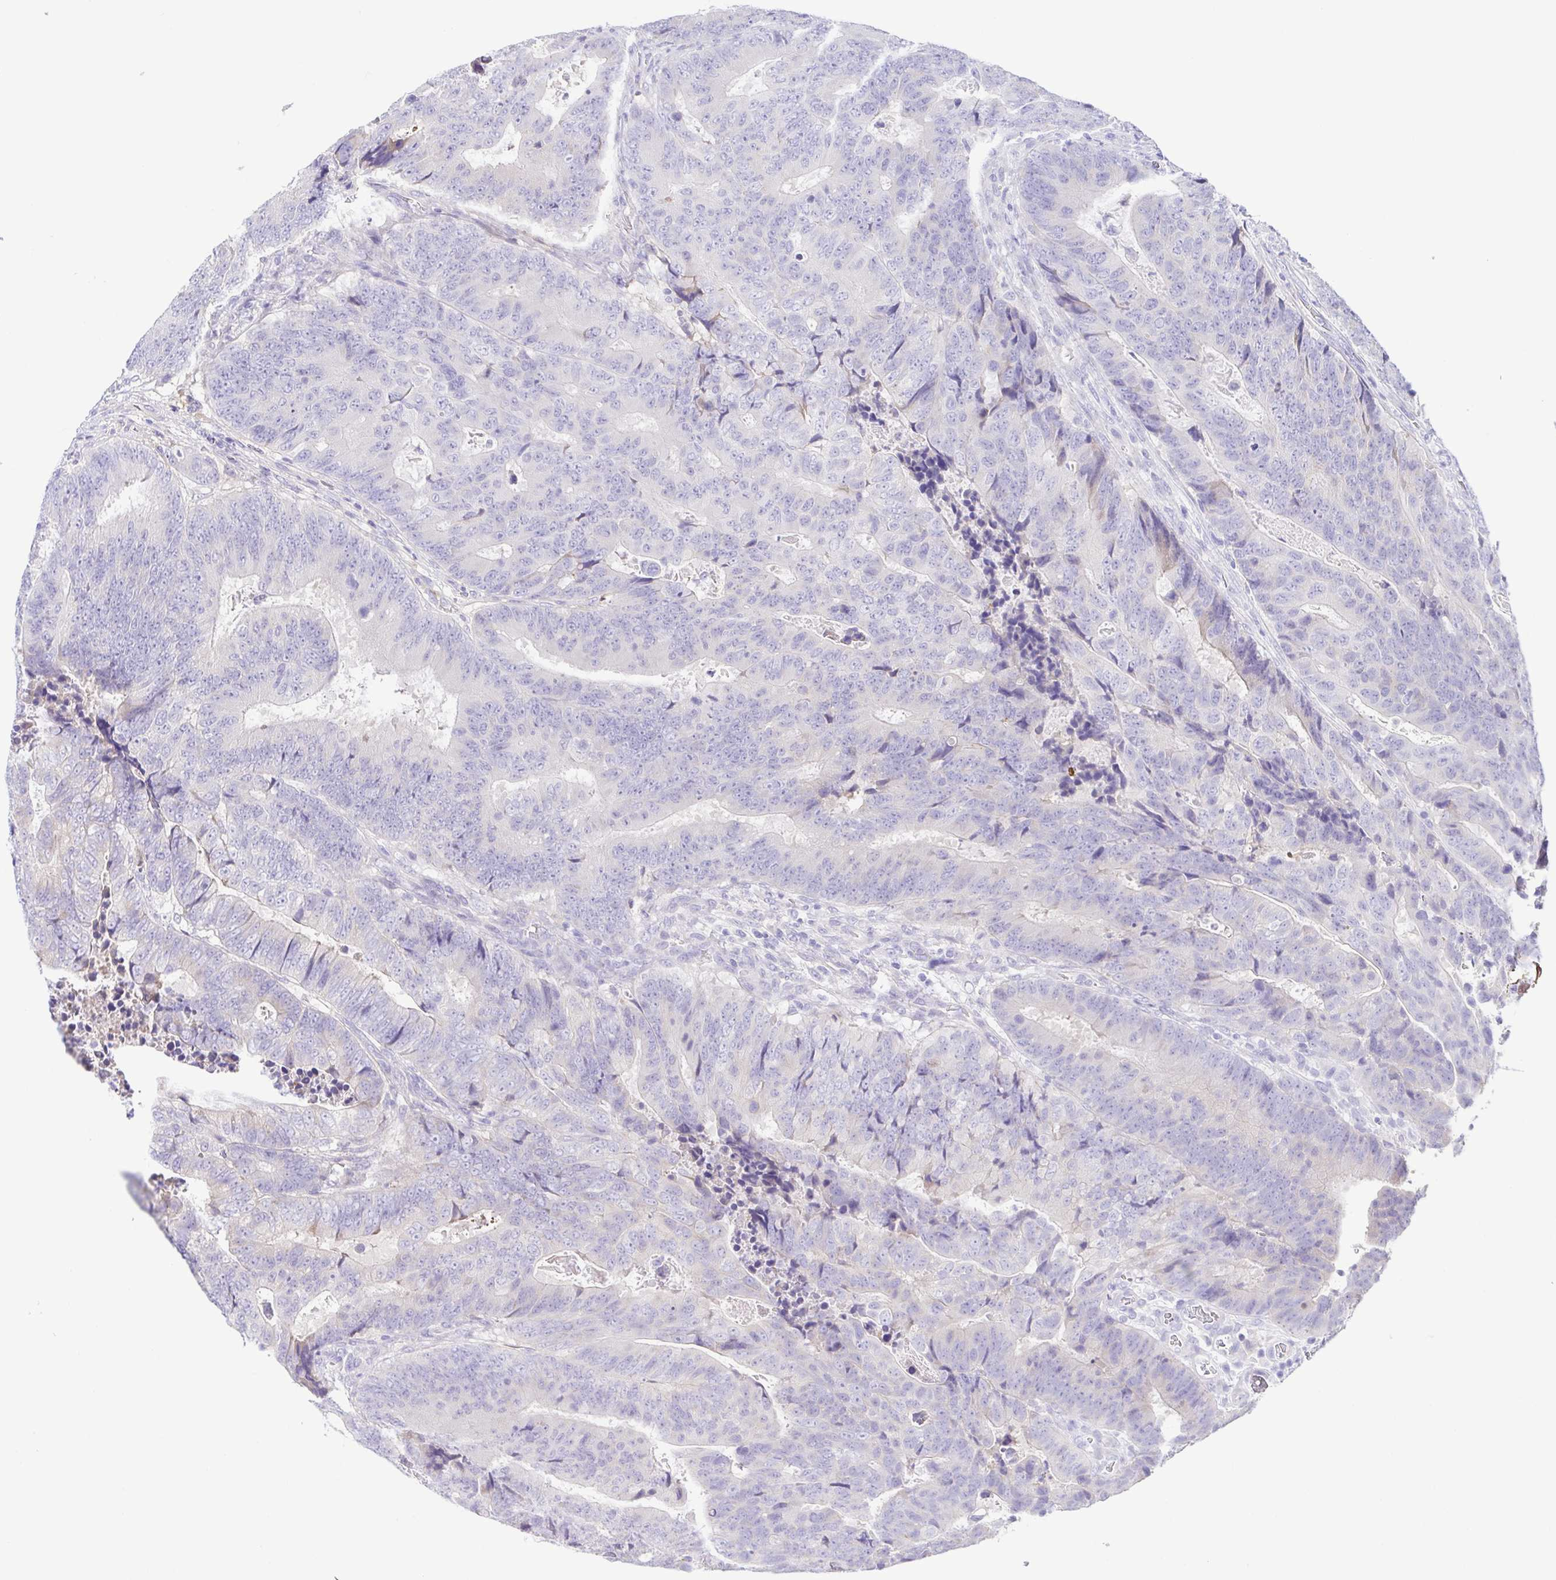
{"staining": {"intensity": "negative", "quantity": "none", "location": "none"}, "tissue": "colorectal cancer", "cell_type": "Tumor cells", "image_type": "cancer", "snomed": [{"axis": "morphology", "description": "Adenocarcinoma, NOS"}, {"axis": "topography", "description": "Colon"}], "caption": "Tumor cells are negative for brown protein staining in colorectal adenocarcinoma.", "gene": "A1BG", "patient": {"sex": "female", "age": 48}}